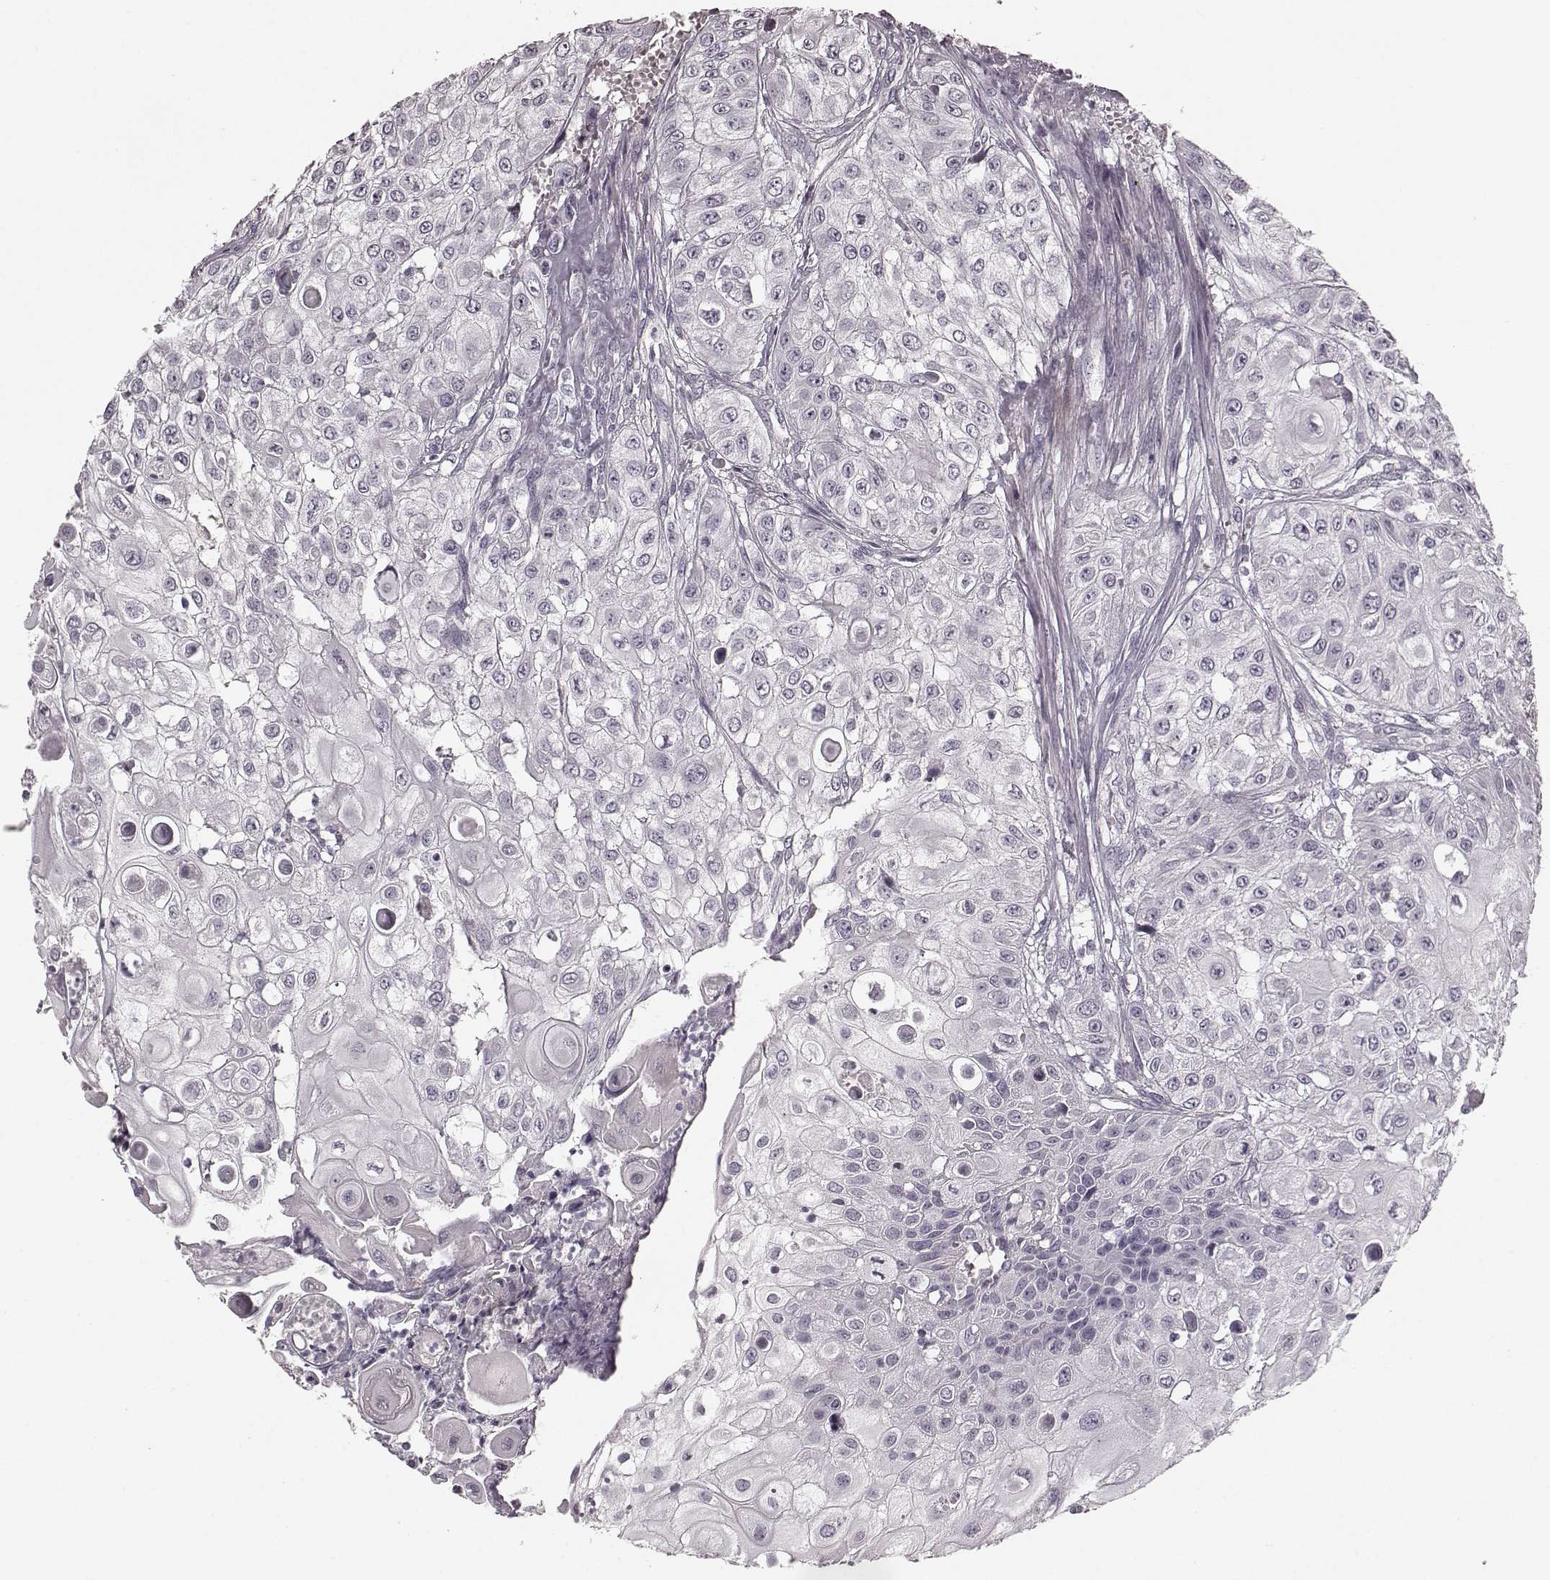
{"staining": {"intensity": "negative", "quantity": "none", "location": "none"}, "tissue": "urothelial cancer", "cell_type": "Tumor cells", "image_type": "cancer", "snomed": [{"axis": "morphology", "description": "Urothelial carcinoma, High grade"}, {"axis": "topography", "description": "Urinary bladder"}], "caption": "Tumor cells show no significant protein staining in high-grade urothelial carcinoma.", "gene": "RIT2", "patient": {"sex": "female", "age": 79}}